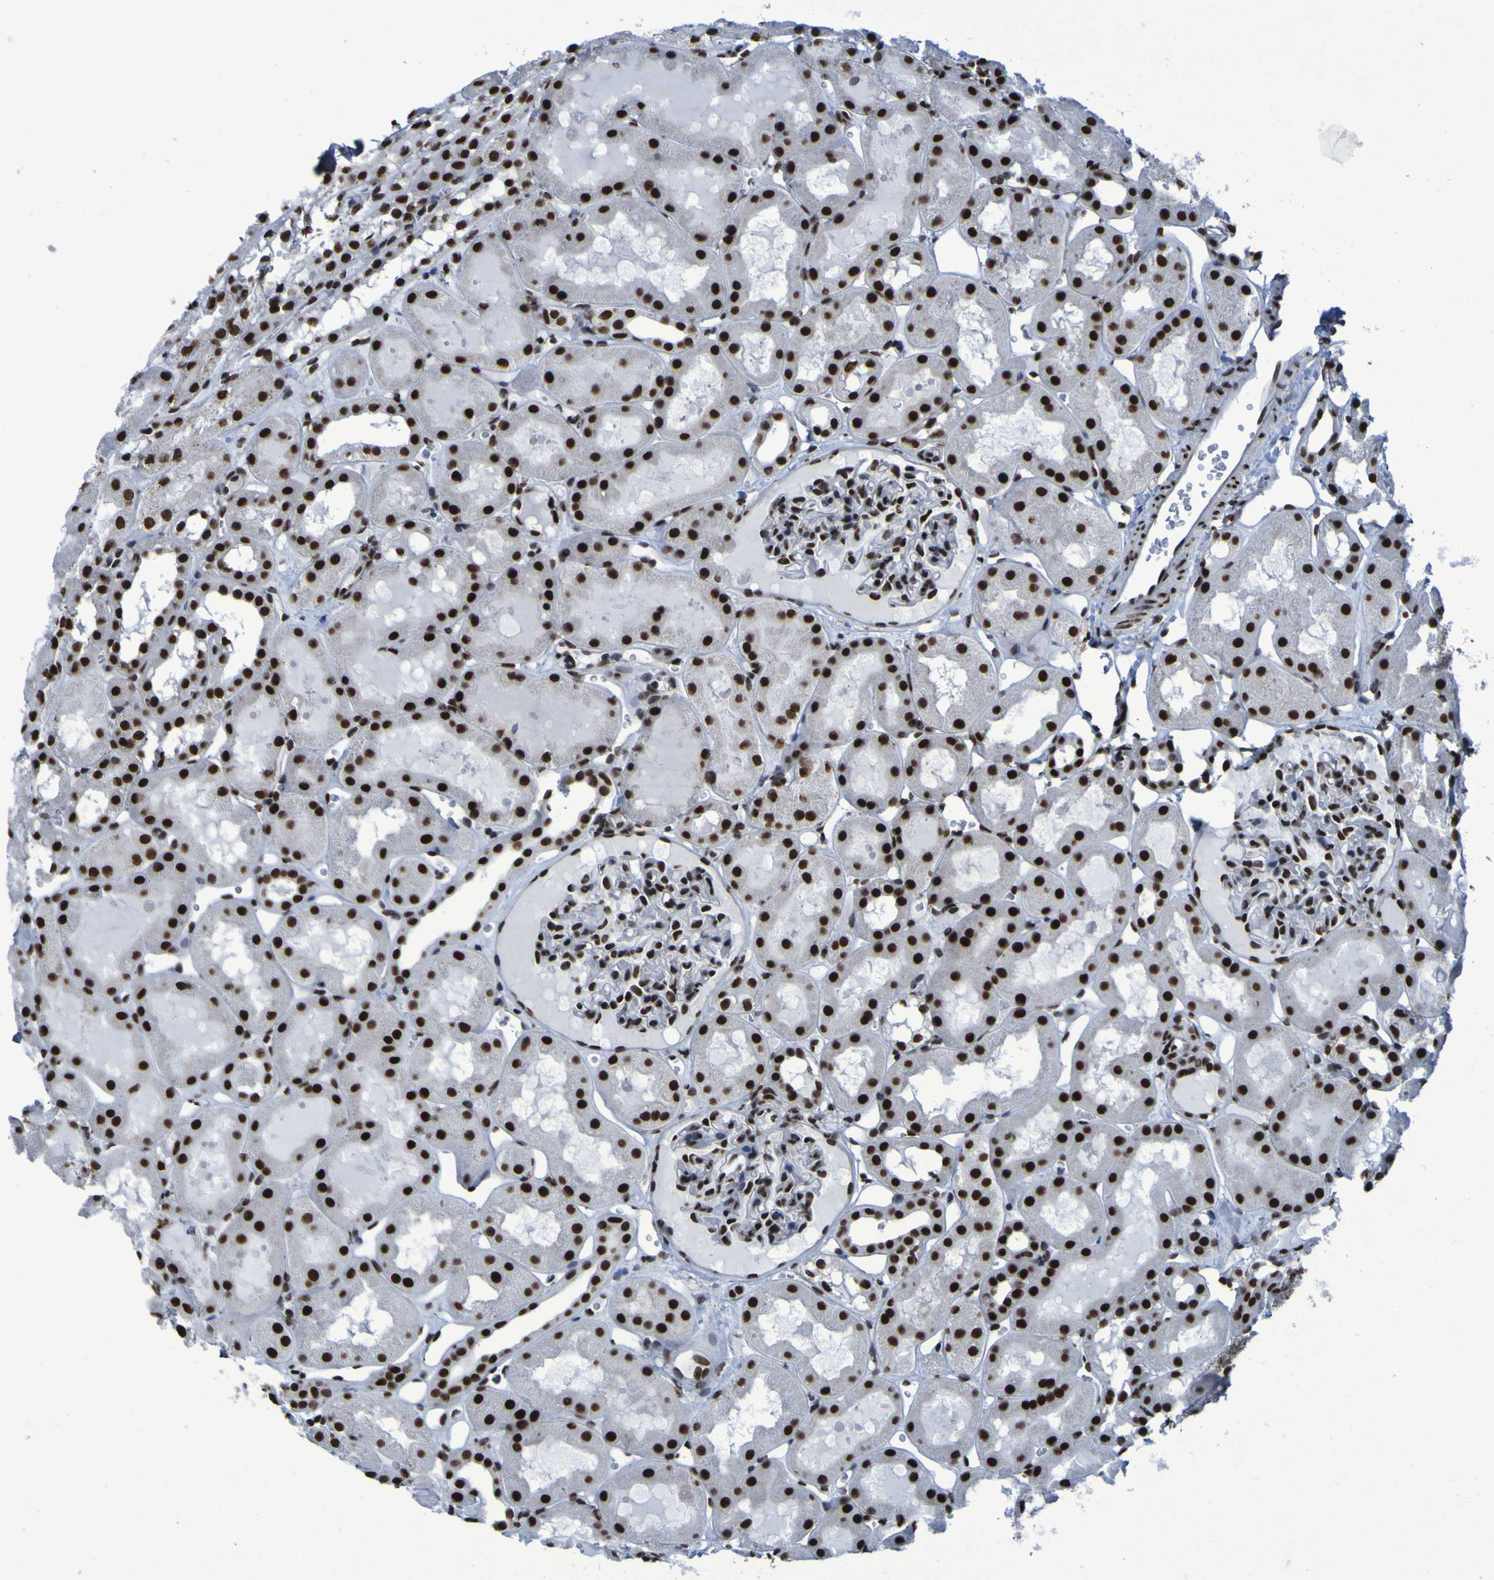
{"staining": {"intensity": "strong", "quantity": ">75%", "location": "nuclear"}, "tissue": "kidney", "cell_type": "Cells in glomeruli", "image_type": "normal", "snomed": [{"axis": "morphology", "description": "Normal tissue, NOS"}, {"axis": "topography", "description": "Kidney"}, {"axis": "topography", "description": "Urinary bladder"}], "caption": "This is an image of IHC staining of normal kidney, which shows strong expression in the nuclear of cells in glomeruli.", "gene": "HNRNPR", "patient": {"sex": "male", "age": 16}}